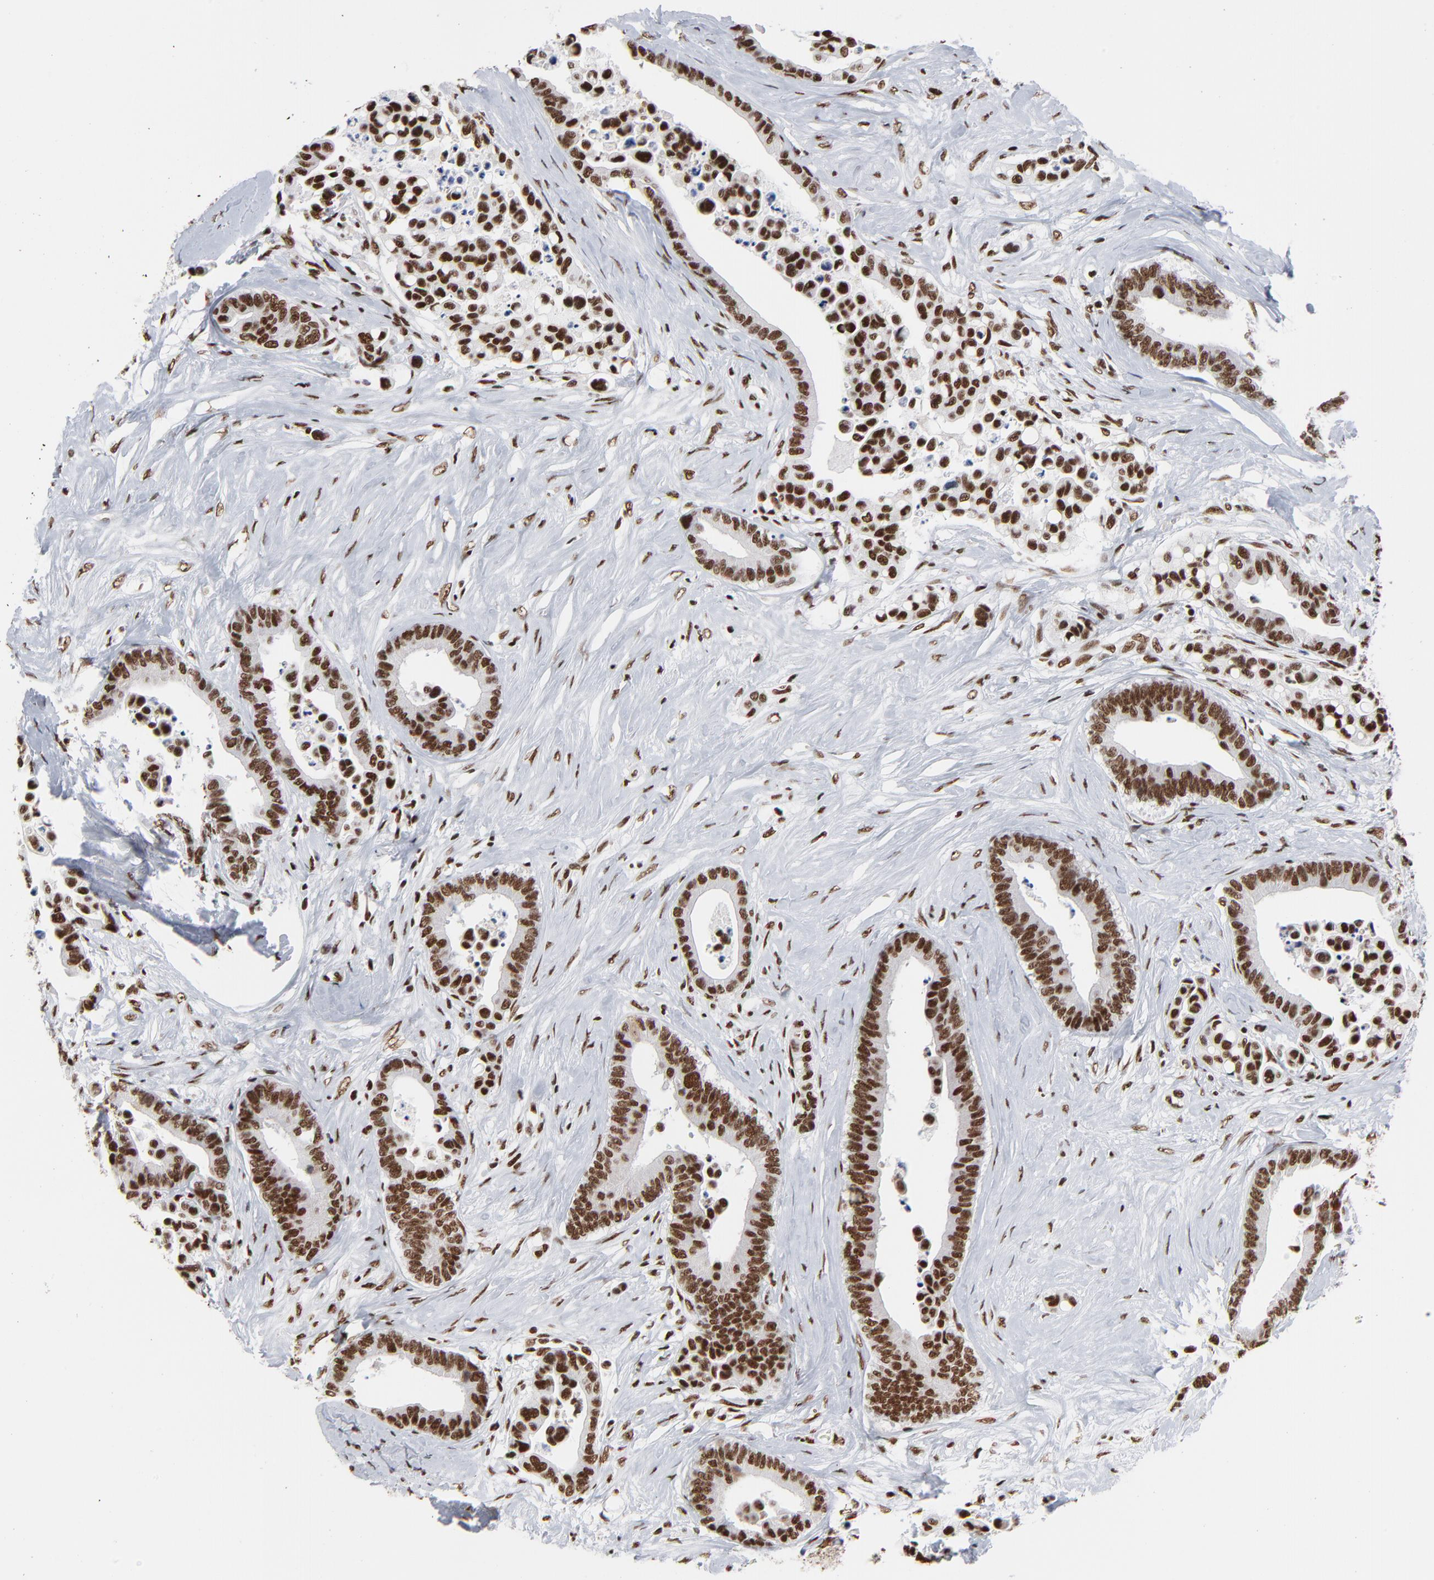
{"staining": {"intensity": "strong", "quantity": ">75%", "location": "nuclear"}, "tissue": "colorectal cancer", "cell_type": "Tumor cells", "image_type": "cancer", "snomed": [{"axis": "morphology", "description": "Adenocarcinoma, NOS"}, {"axis": "topography", "description": "Colon"}], "caption": "A photomicrograph of human colorectal cancer stained for a protein reveals strong nuclear brown staining in tumor cells. (DAB = brown stain, brightfield microscopy at high magnification).", "gene": "CREB1", "patient": {"sex": "male", "age": 82}}